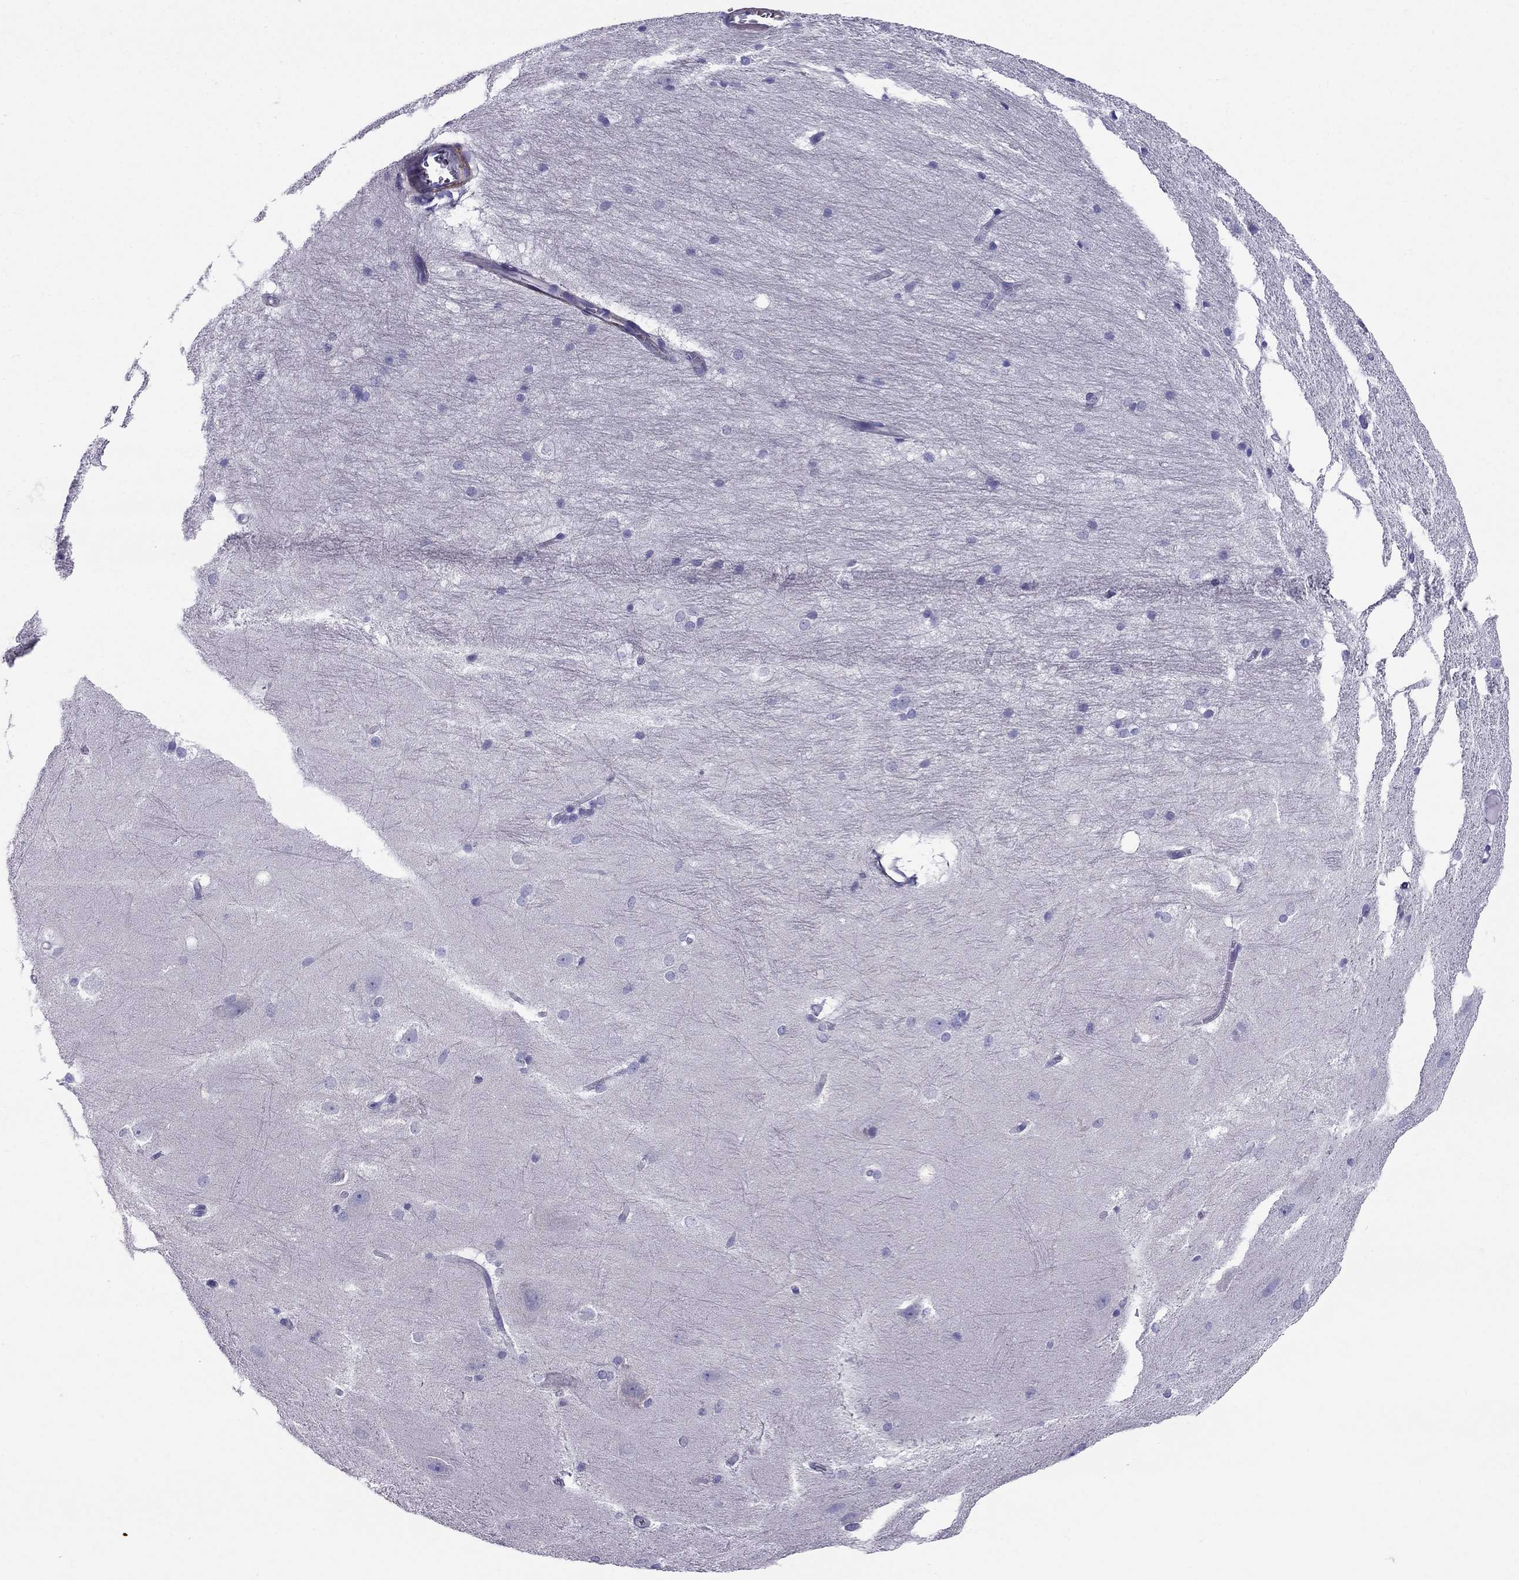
{"staining": {"intensity": "negative", "quantity": "none", "location": "none"}, "tissue": "hippocampus", "cell_type": "Glial cells", "image_type": "normal", "snomed": [{"axis": "morphology", "description": "Normal tissue, NOS"}, {"axis": "topography", "description": "Cerebral cortex"}, {"axis": "topography", "description": "Hippocampus"}], "caption": "Immunohistochemistry (IHC) micrograph of benign hippocampus stained for a protein (brown), which reveals no expression in glial cells. (Brightfield microscopy of DAB (3,3'-diaminobenzidine) immunohistochemistry (IHC) at high magnification).", "gene": "GPR50", "patient": {"sex": "female", "age": 19}}